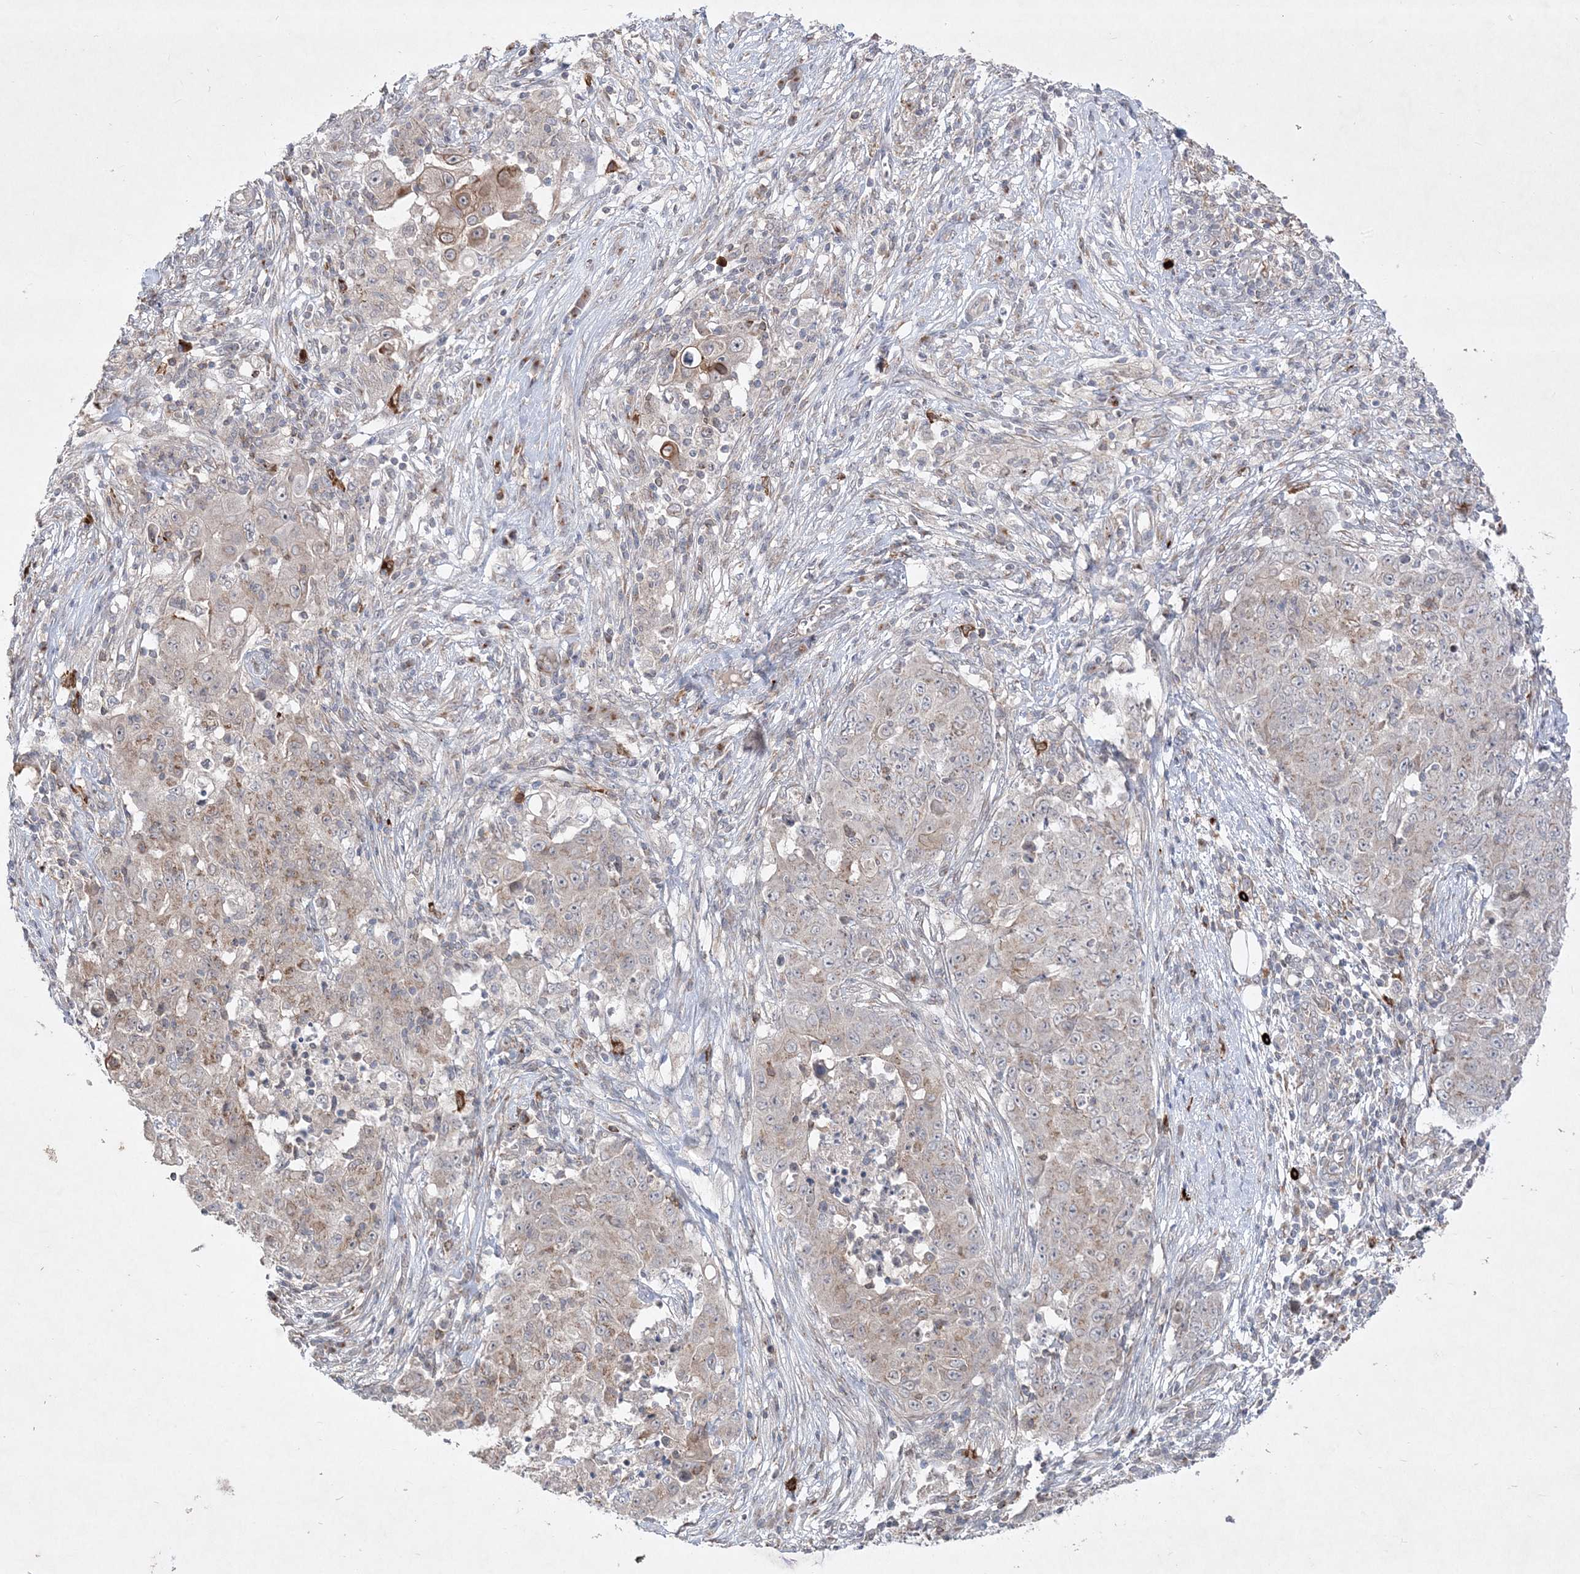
{"staining": {"intensity": "weak", "quantity": "<25%", "location": "cytoplasmic/membranous"}, "tissue": "ovarian cancer", "cell_type": "Tumor cells", "image_type": "cancer", "snomed": [{"axis": "morphology", "description": "Carcinoma, endometroid"}, {"axis": "topography", "description": "Ovary"}], "caption": "Immunohistochemistry (IHC) histopathology image of endometroid carcinoma (ovarian) stained for a protein (brown), which displays no expression in tumor cells. (DAB (3,3'-diaminobenzidine) immunohistochemistry (IHC), high magnification).", "gene": "CLNK", "patient": {"sex": "female", "age": 42}}